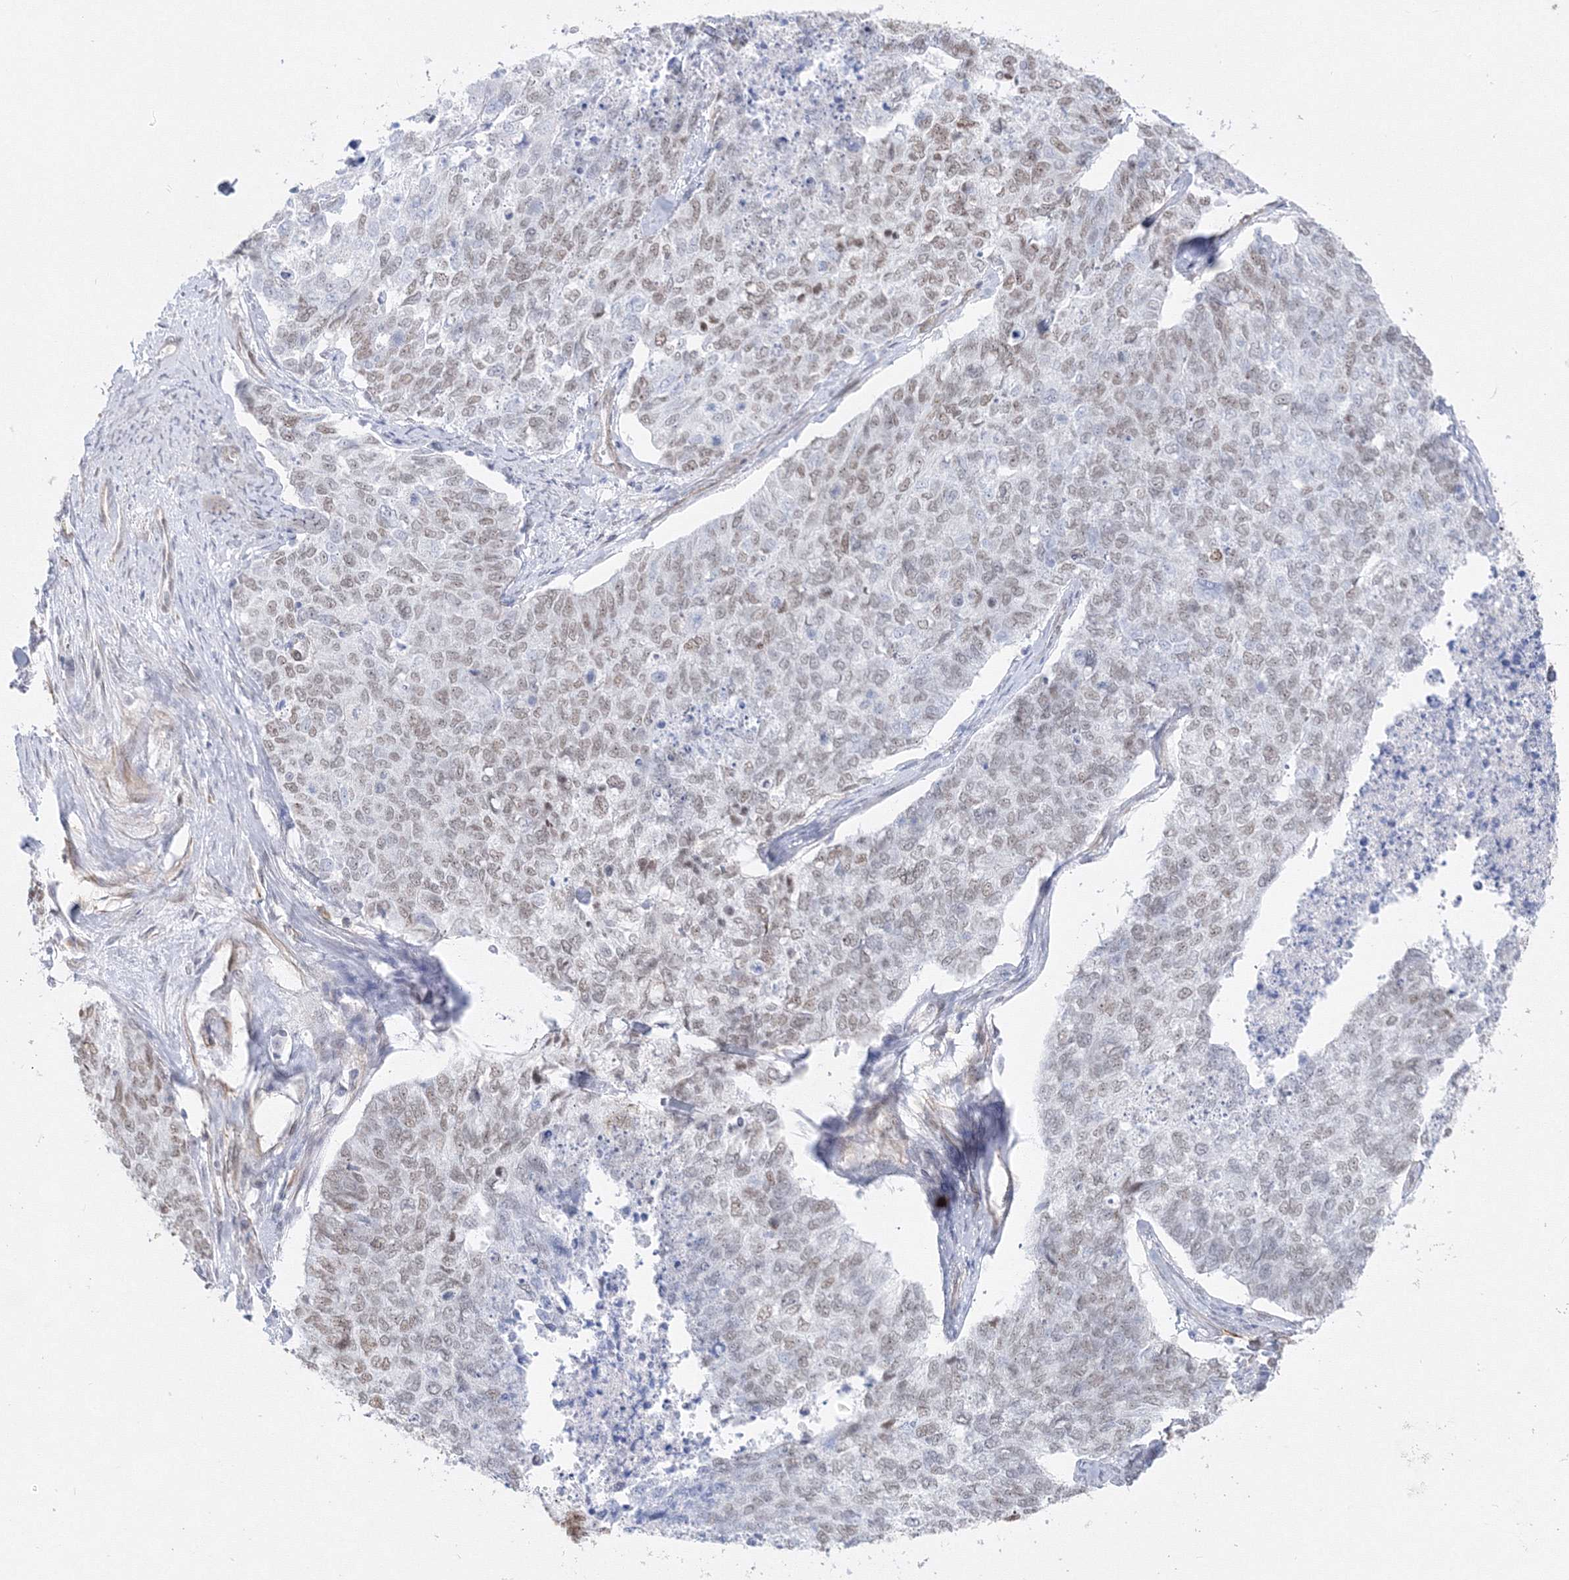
{"staining": {"intensity": "weak", "quantity": "25%-75%", "location": "nuclear"}, "tissue": "cervical cancer", "cell_type": "Tumor cells", "image_type": "cancer", "snomed": [{"axis": "morphology", "description": "Squamous cell carcinoma, NOS"}, {"axis": "topography", "description": "Cervix"}], "caption": "IHC of squamous cell carcinoma (cervical) demonstrates low levels of weak nuclear staining in approximately 25%-75% of tumor cells. The protein is stained brown, and the nuclei are stained in blue (DAB (3,3'-diaminobenzidine) IHC with brightfield microscopy, high magnification).", "gene": "ZNF638", "patient": {"sex": "female", "age": 63}}